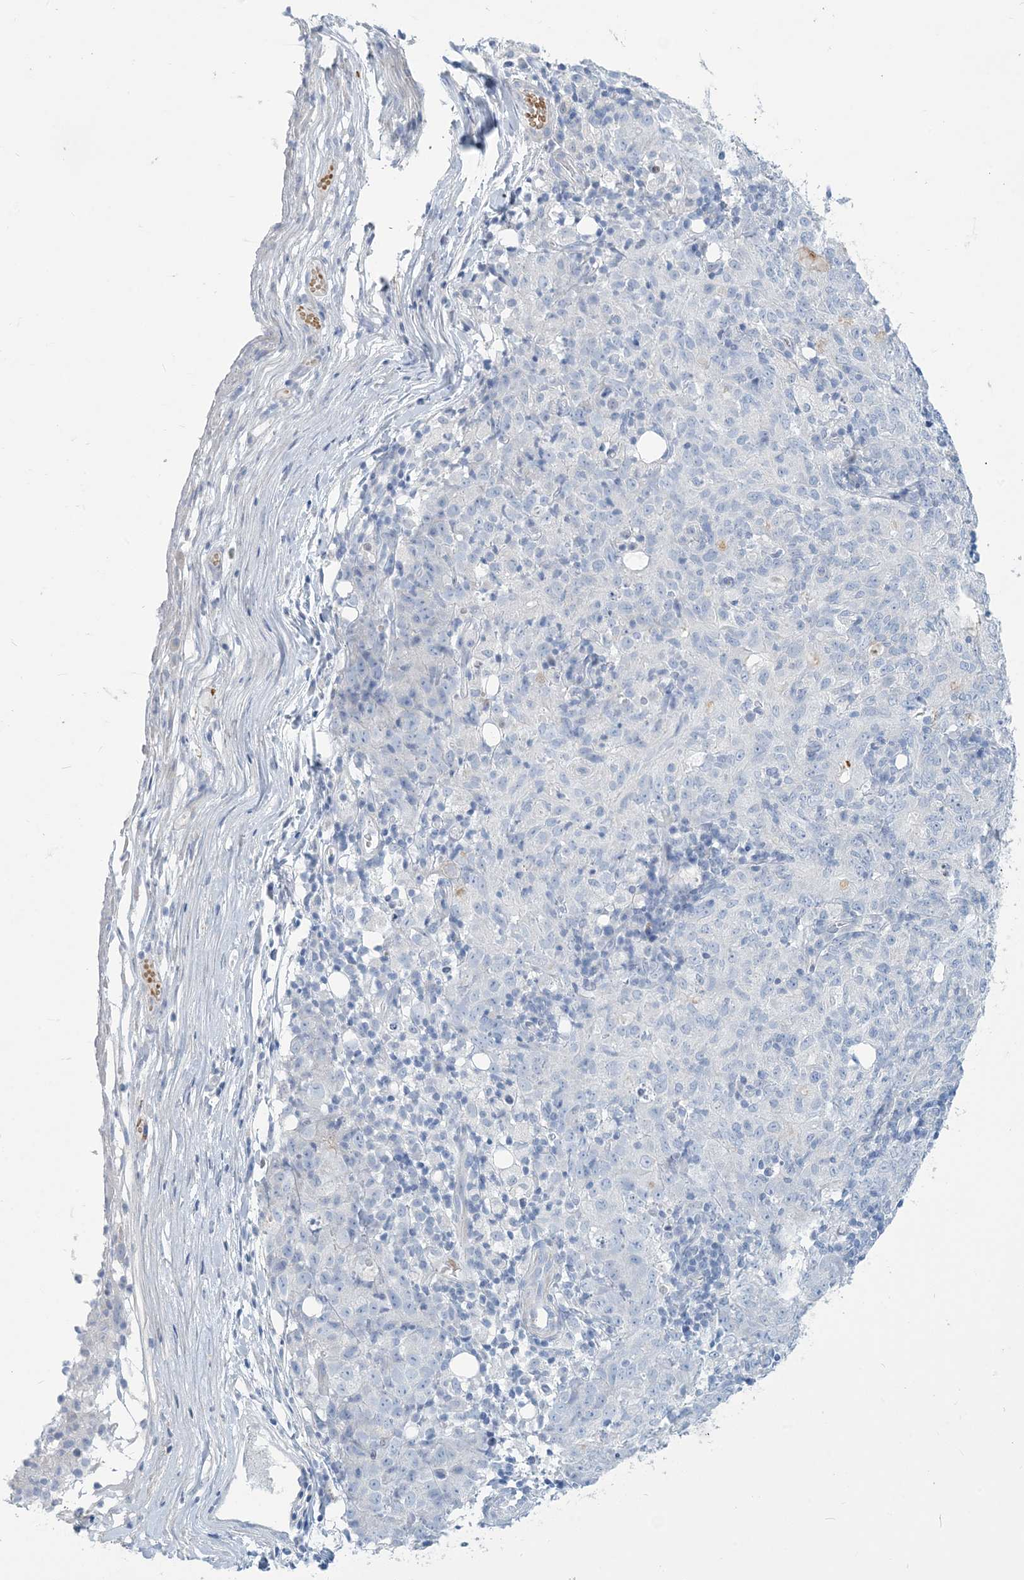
{"staining": {"intensity": "negative", "quantity": "none", "location": "none"}, "tissue": "ovarian cancer", "cell_type": "Tumor cells", "image_type": "cancer", "snomed": [{"axis": "morphology", "description": "Carcinoma, endometroid"}, {"axis": "topography", "description": "Ovary"}], "caption": "The immunohistochemistry (IHC) histopathology image has no significant positivity in tumor cells of ovarian cancer tissue.", "gene": "MOXD1", "patient": {"sex": "female", "age": 42}}